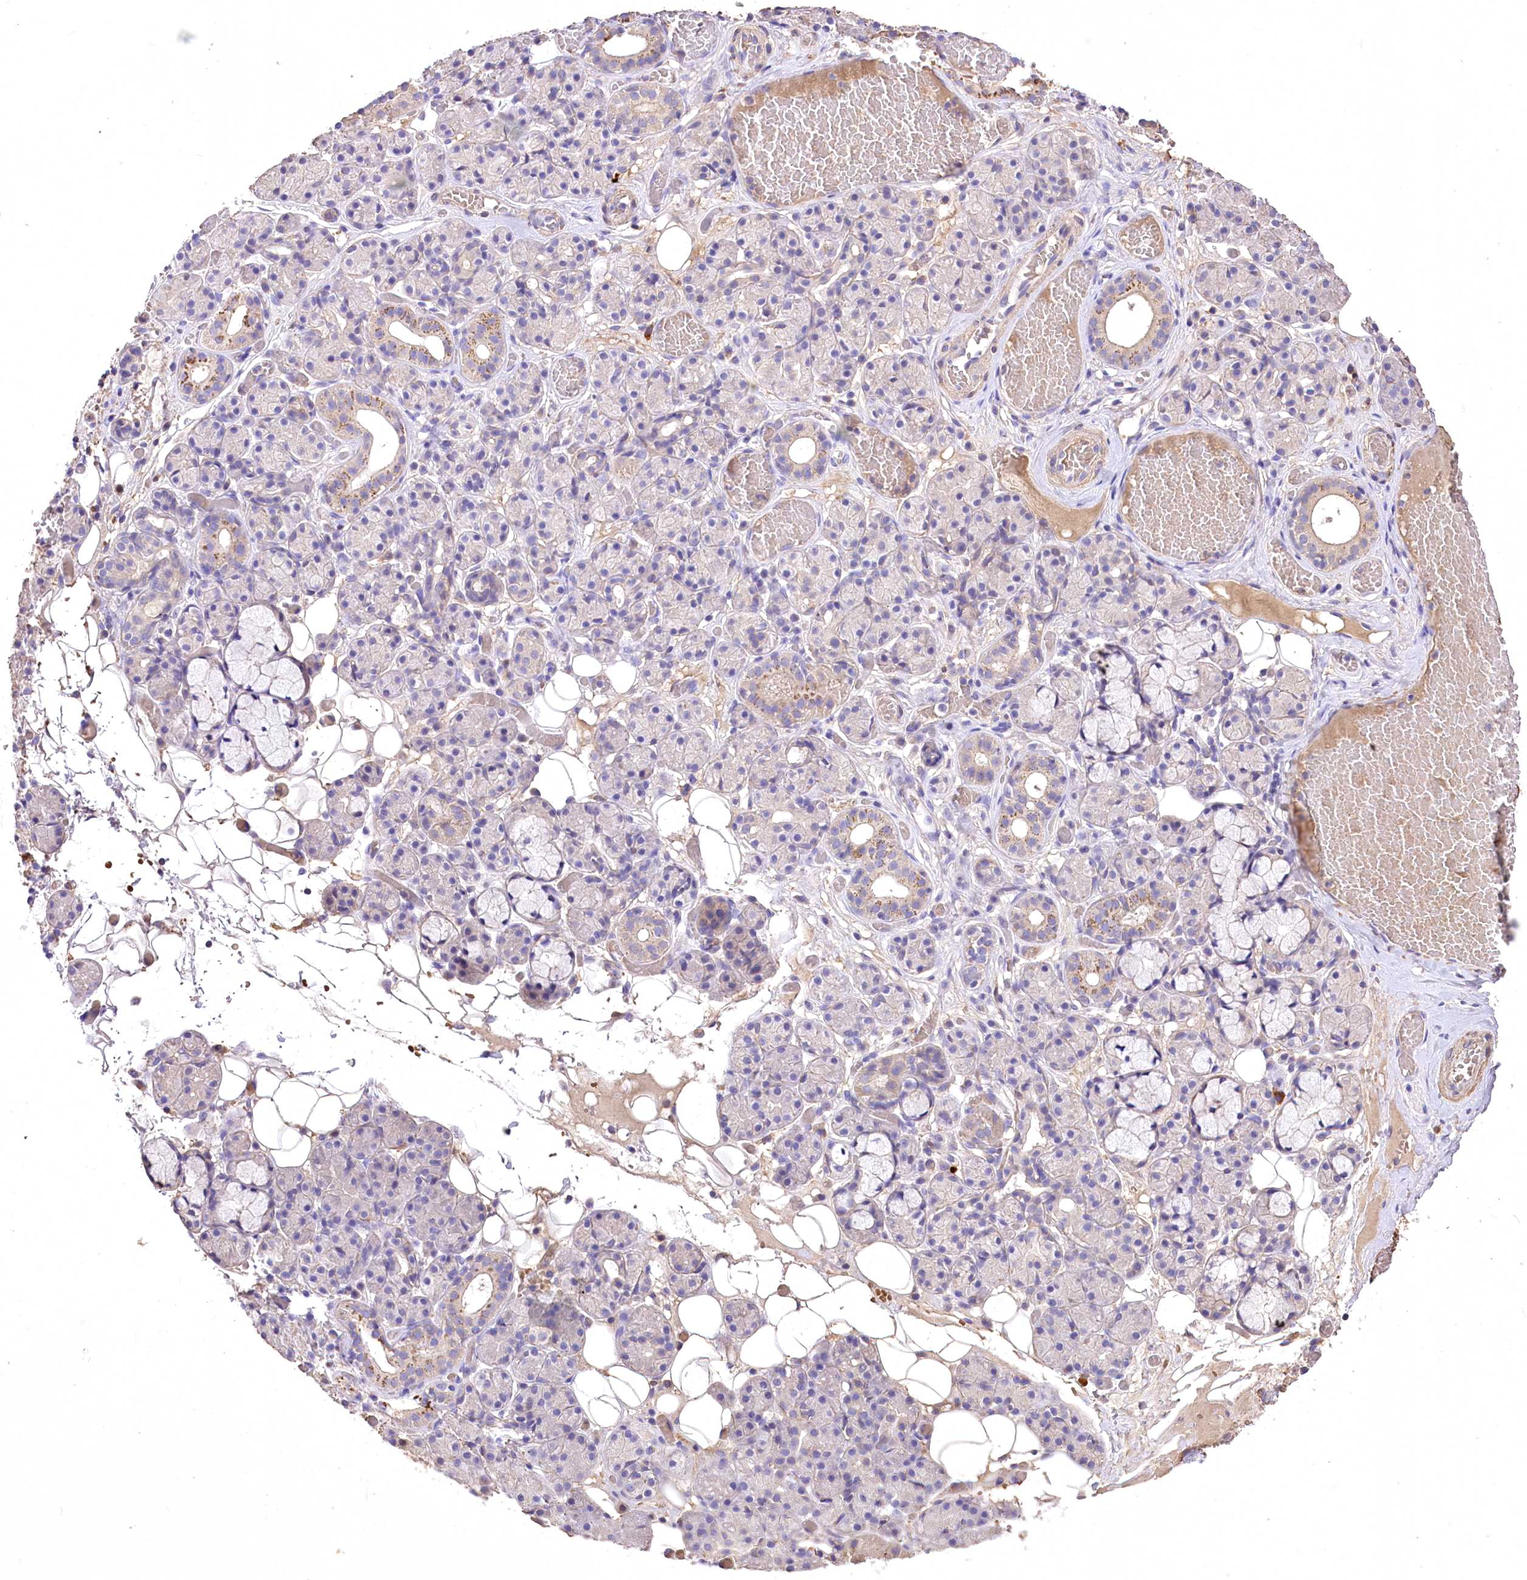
{"staining": {"intensity": "weak", "quantity": "<25%", "location": "cytoplasmic/membranous"}, "tissue": "salivary gland", "cell_type": "Glandular cells", "image_type": "normal", "snomed": [{"axis": "morphology", "description": "Normal tissue, NOS"}, {"axis": "topography", "description": "Salivary gland"}], "caption": "IHC of benign human salivary gland displays no staining in glandular cells.", "gene": "PCYOX1L", "patient": {"sex": "male", "age": 63}}